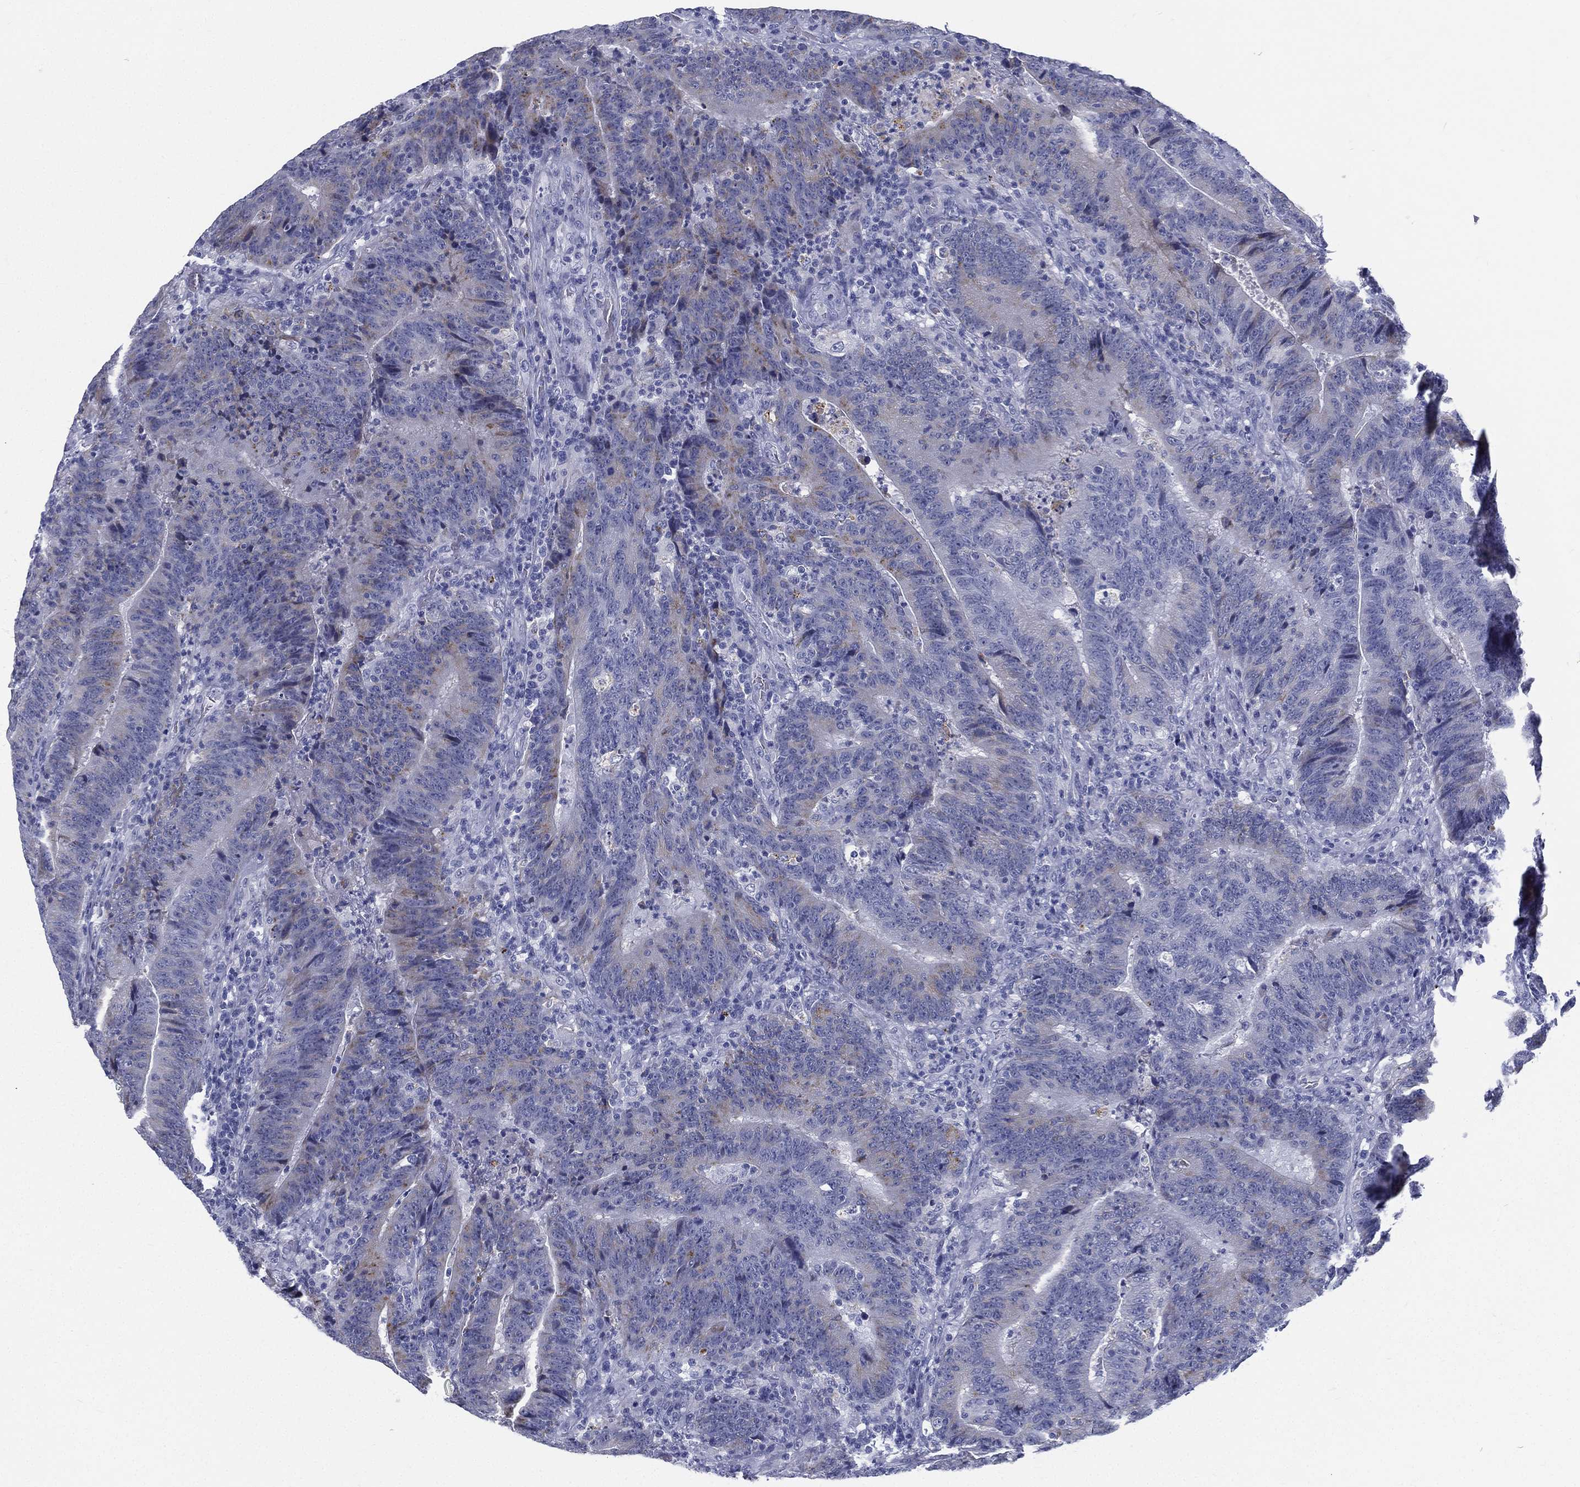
{"staining": {"intensity": "weak", "quantity": "25%-75%", "location": "cytoplasmic/membranous"}, "tissue": "colorectal cancer", "cell_type": "Tumor cells", "image_type": "cancer", "snomed": [{"axis": "morphology", "description": "Adenocarcinoma, NOS"}, {"axis": "topography", "description": "Colon"}], "caption": "Brown immunohistochemical staining in colorectal cancer exhibits weak cytoplasmic/membranous staining in about 25%-75% of tumor cells.", "gene": "RSPH4A", "patient": {"sex": "female", "age": 75}}